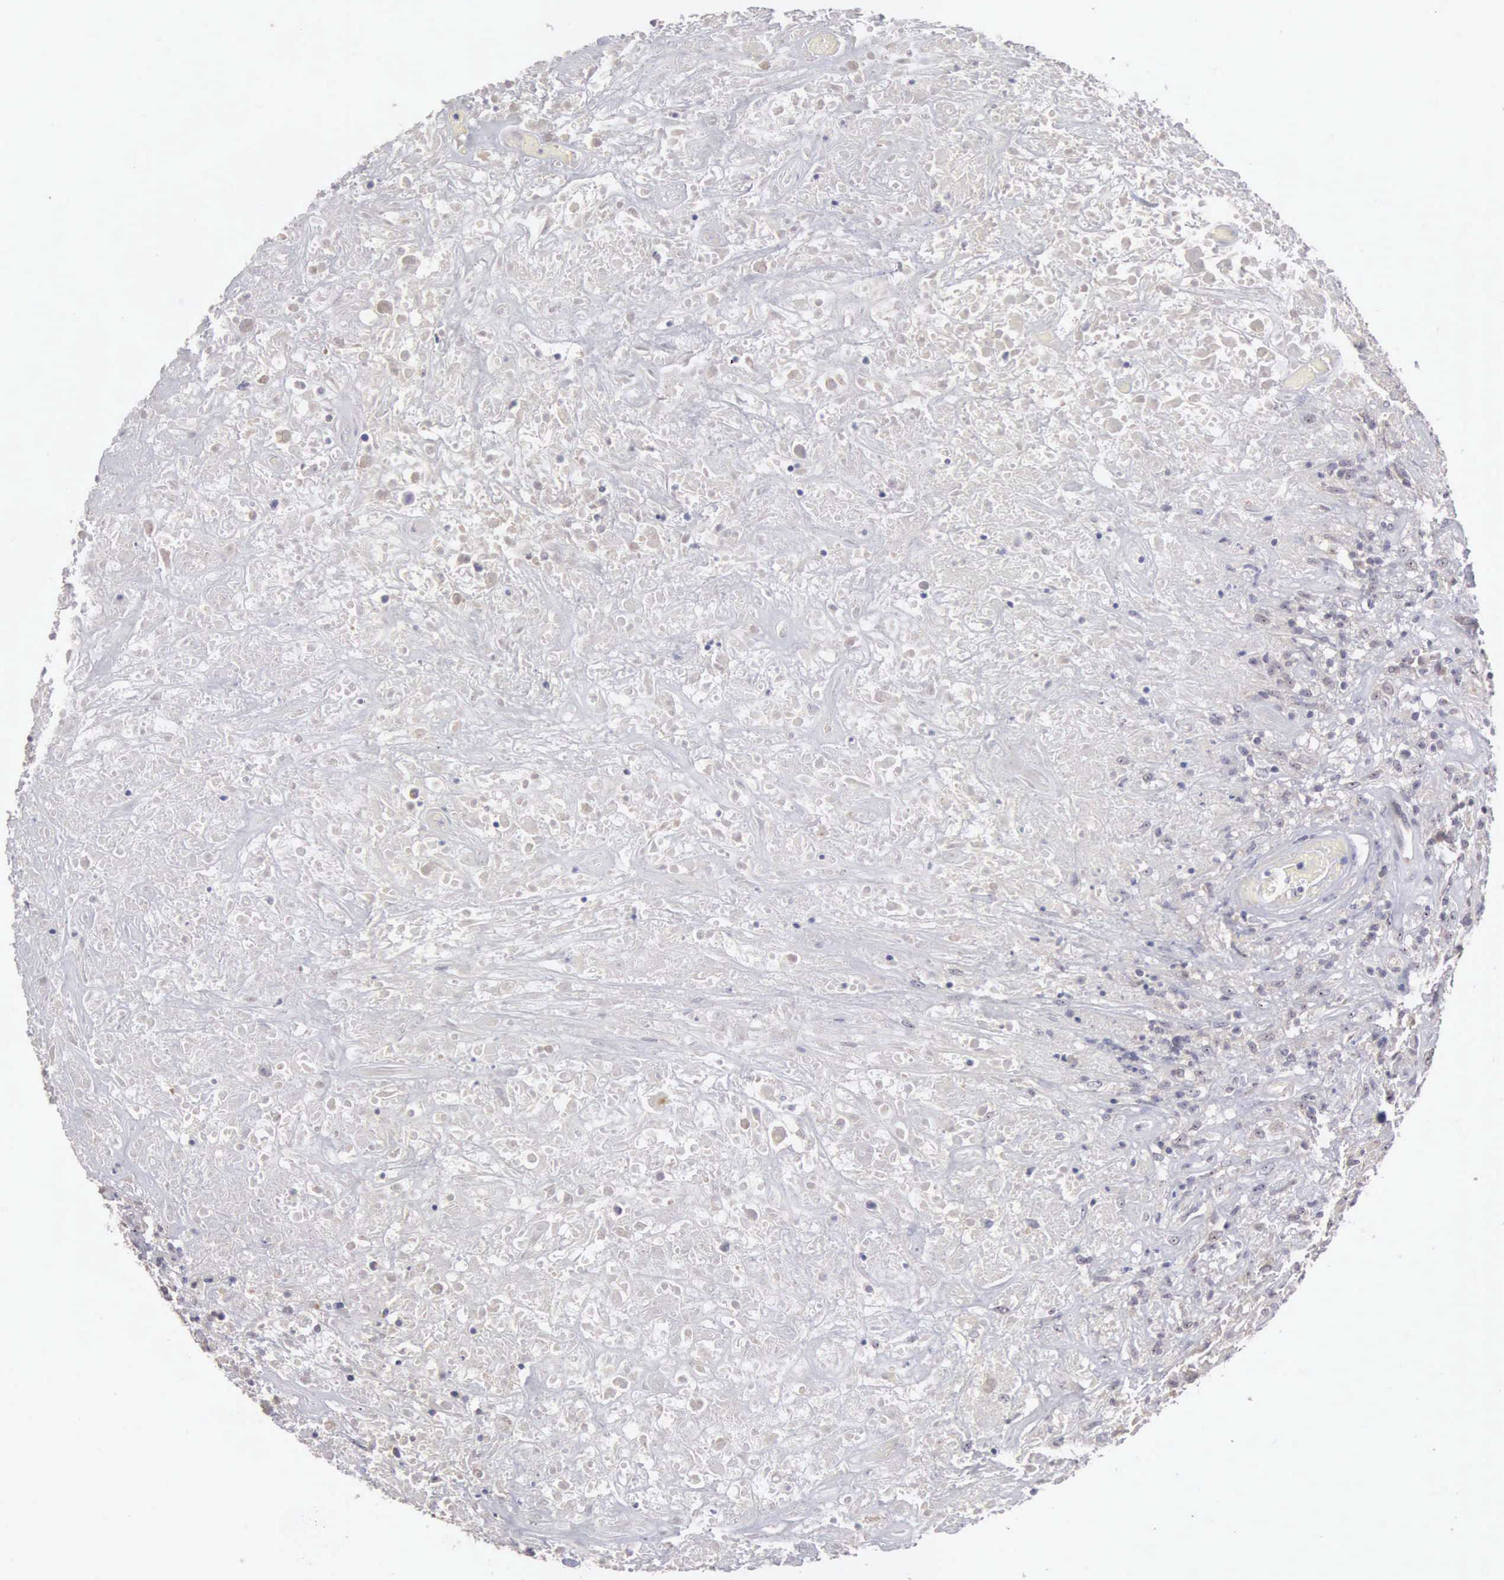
{"staining": {"intensity": "negative", "quantity": "none", "location": "none"}, "tissue": "lymphoma", "cell_type": "Tumor cells", "image_type": "cancer", "snomed": [{"axis": "morphology", "description": "Hodgkin's disease, NOS"}, {"axis": "topography", "description": "Lymph node"}], "caption": "Tumor cells are negative for brown protein staining in lymphoma.", "gene": "AMN", "patient": {"sex": "male", "age": 46}}